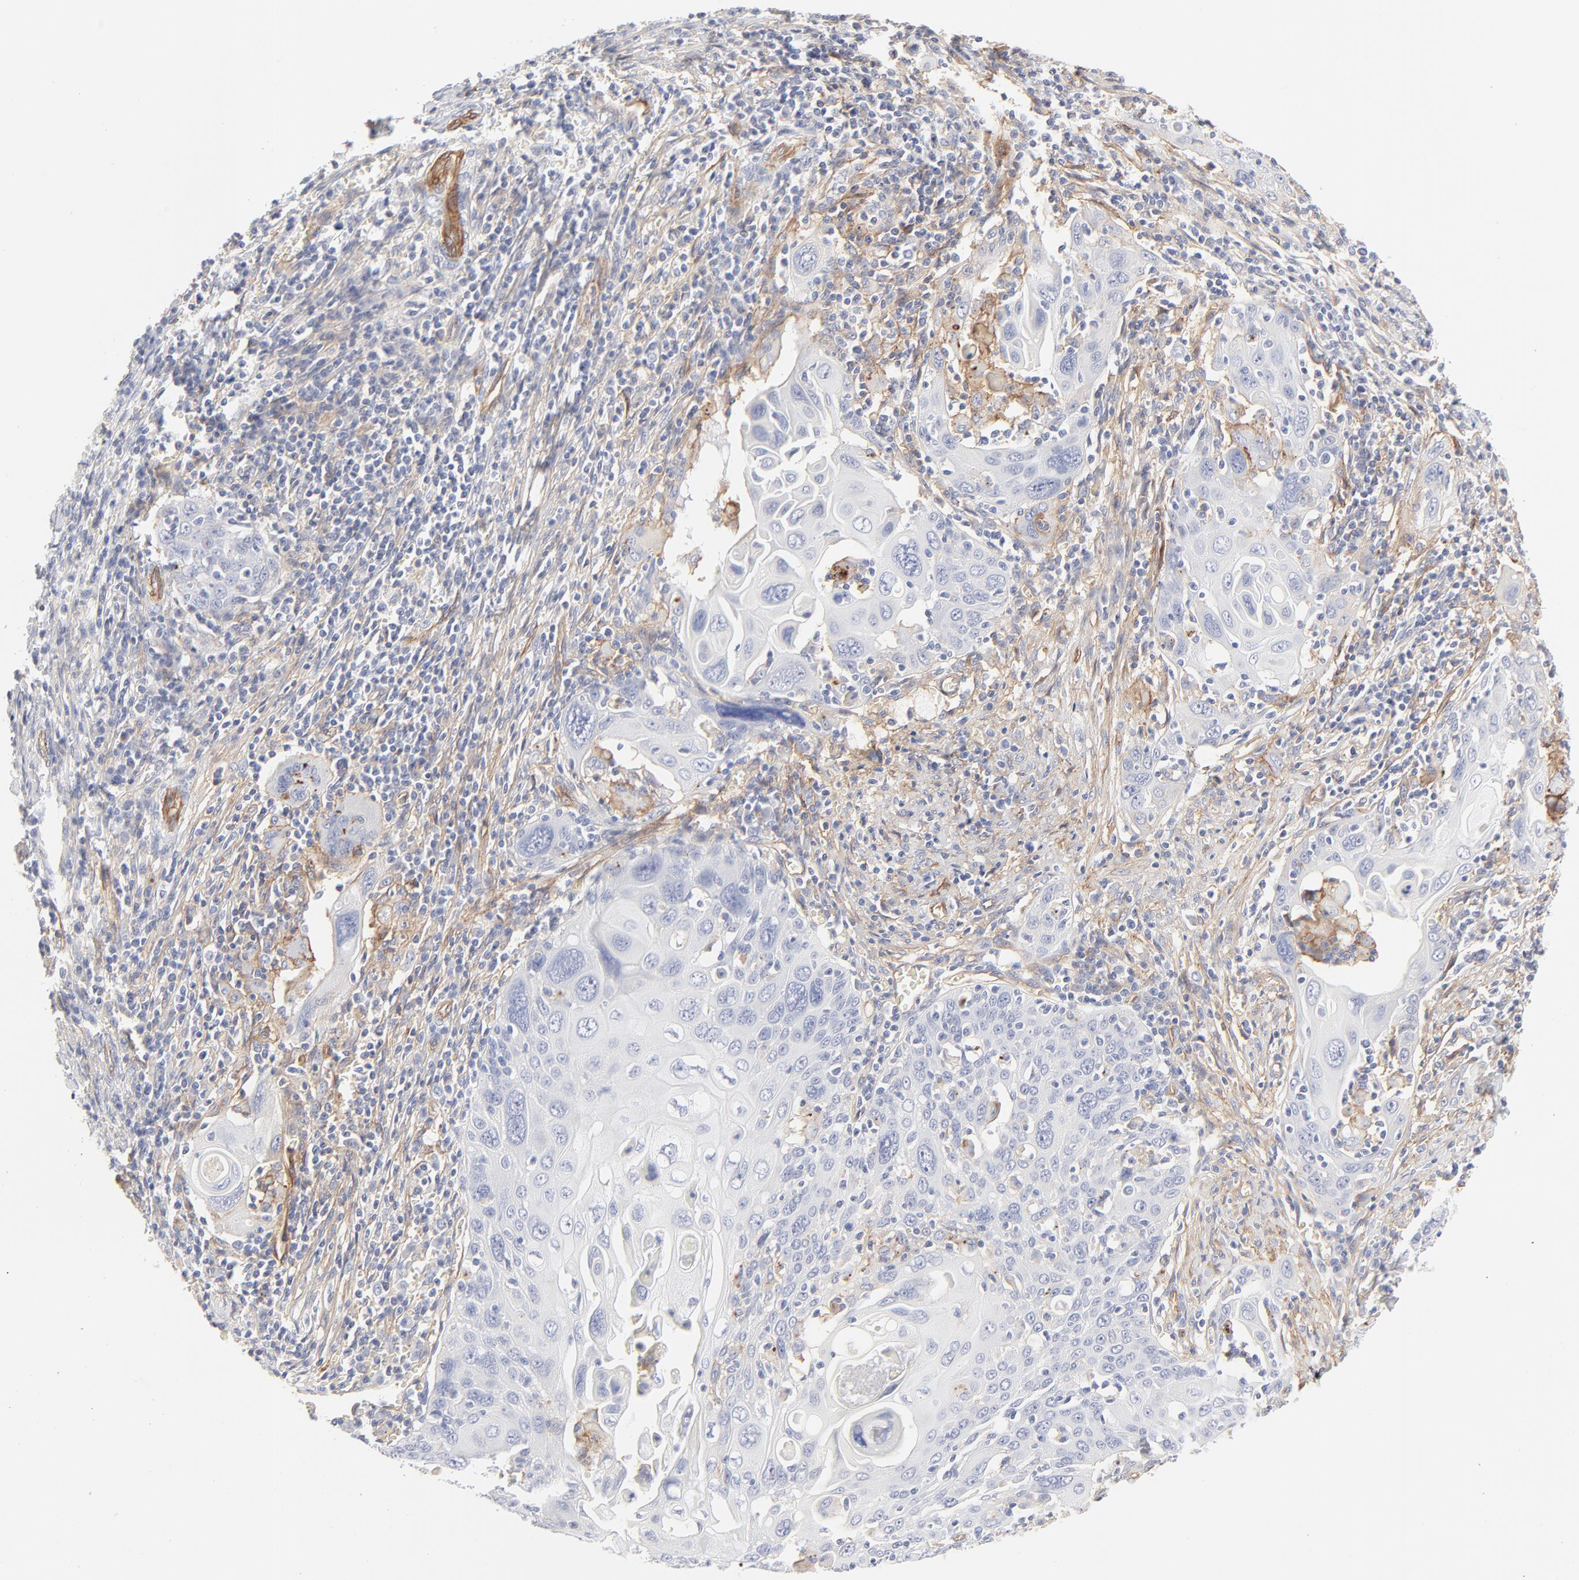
{"staining": {"intensity": "negative", "quantity": "none", "location": "none"}, "tissue": "cervical cancer", "cell_type": "Tumor cells", "image_type": "cancer", "snomed": [{"axis": "morphology", "description": "Squamous cell carcinoma, NOS"}, {"axis": "topography", "description": "Cervix"}], "caption": "This histopathology image is of cervical cancer stained with immunohistochemistry (IHC) to label a protein in brown with the nuclei are counter-stained blue. There is no positivity in tumor cells.", "gene": "ITGA5", "patient": {"sex": "female", "age": 54}}